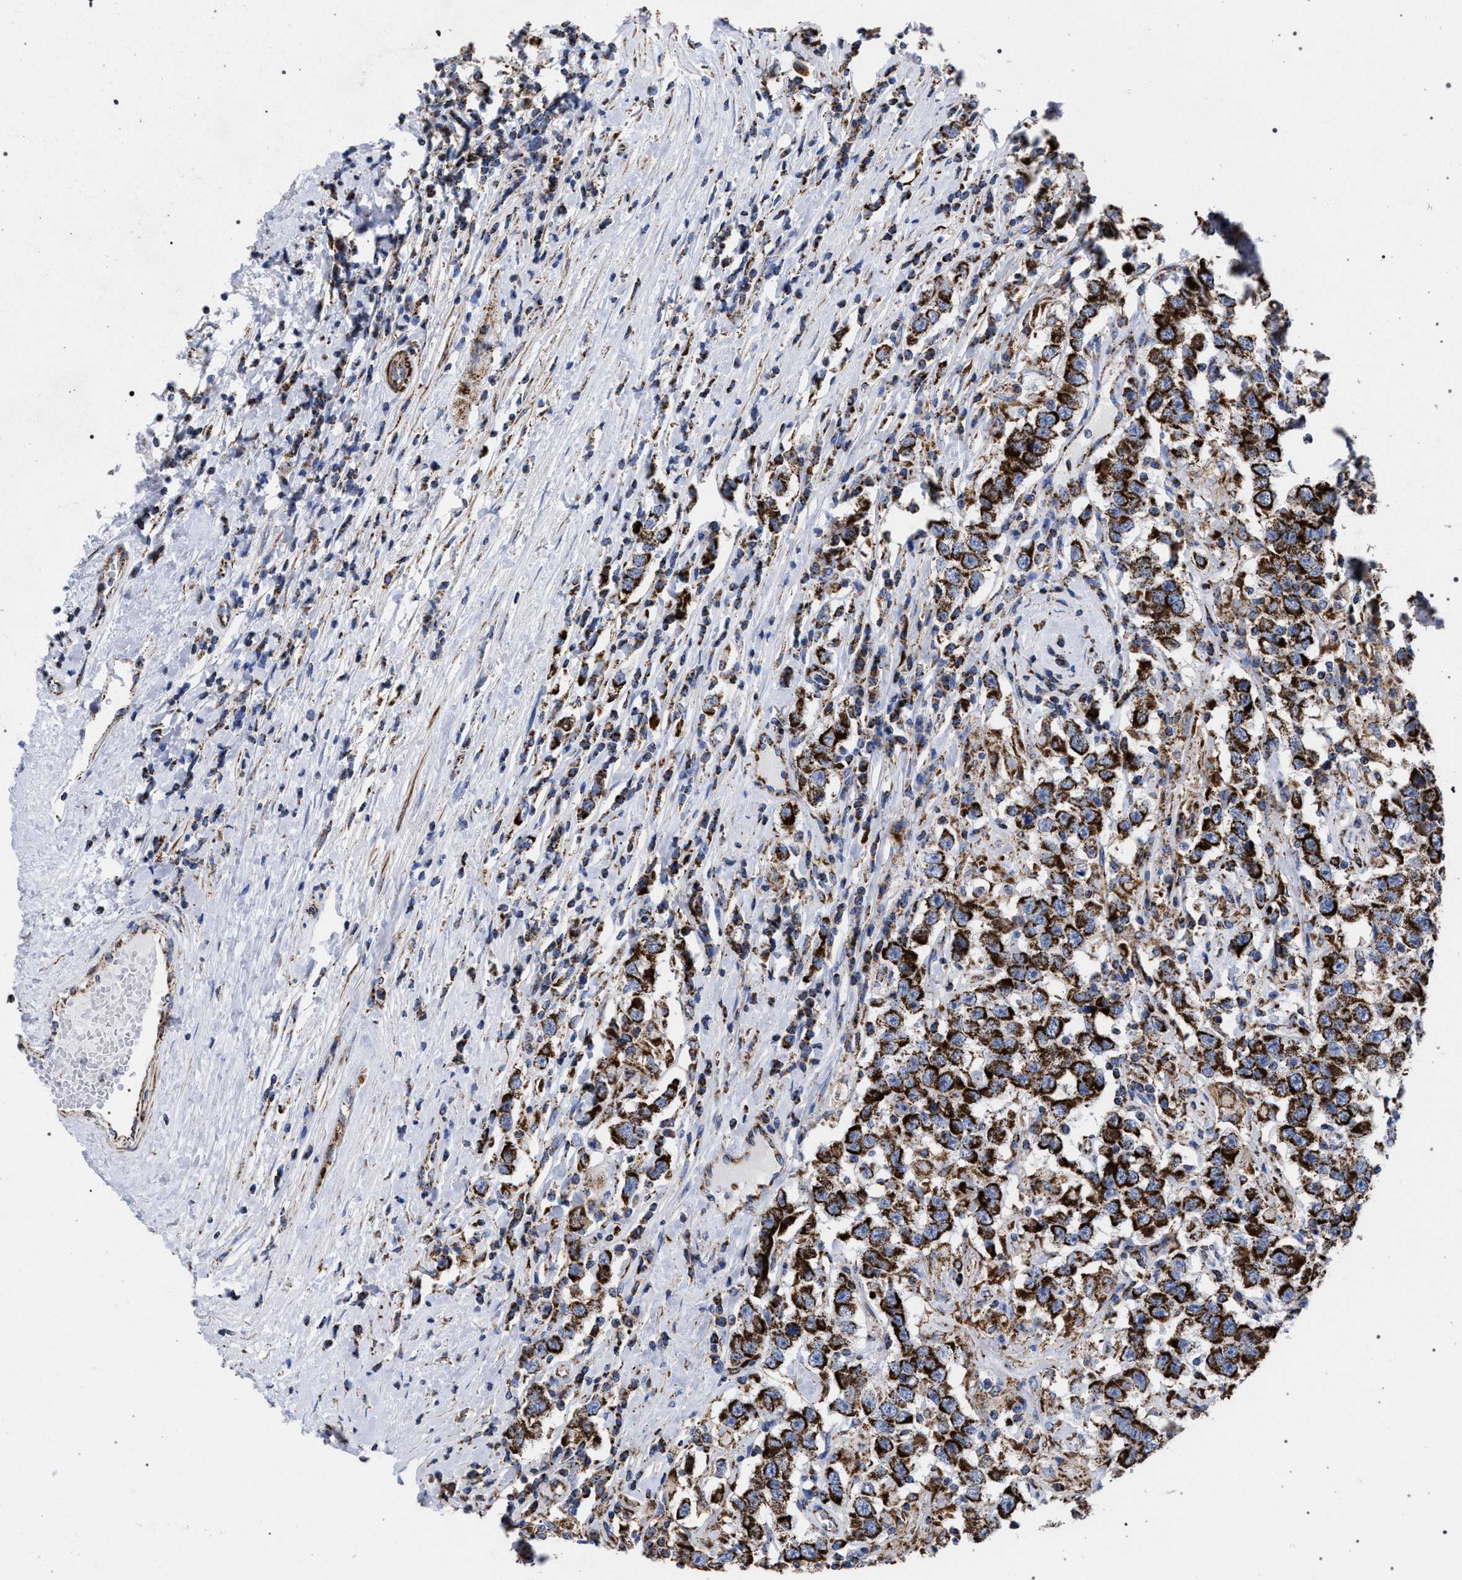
{"staining": {"intensity": "strong", "quantity": ">75%", "location": "cytoplasmic/membranous"}, "tissue": "testis cancer", "cell_type": "Tumor cells", "image_type": "cancer", "snomed": [{"axis": "morphology", "description": "Seminoma, NOS"}, {"axis": "topography", "description": "Testis"}], "caption": "Immunohistochemistry (IHC) of testis cancer exhibits high levels of strong cytoplasmic/membranous staining in approximately >75% of tumor cells.", "gene": "ACADS", "patient": {"sex": "male", "age": 41}}